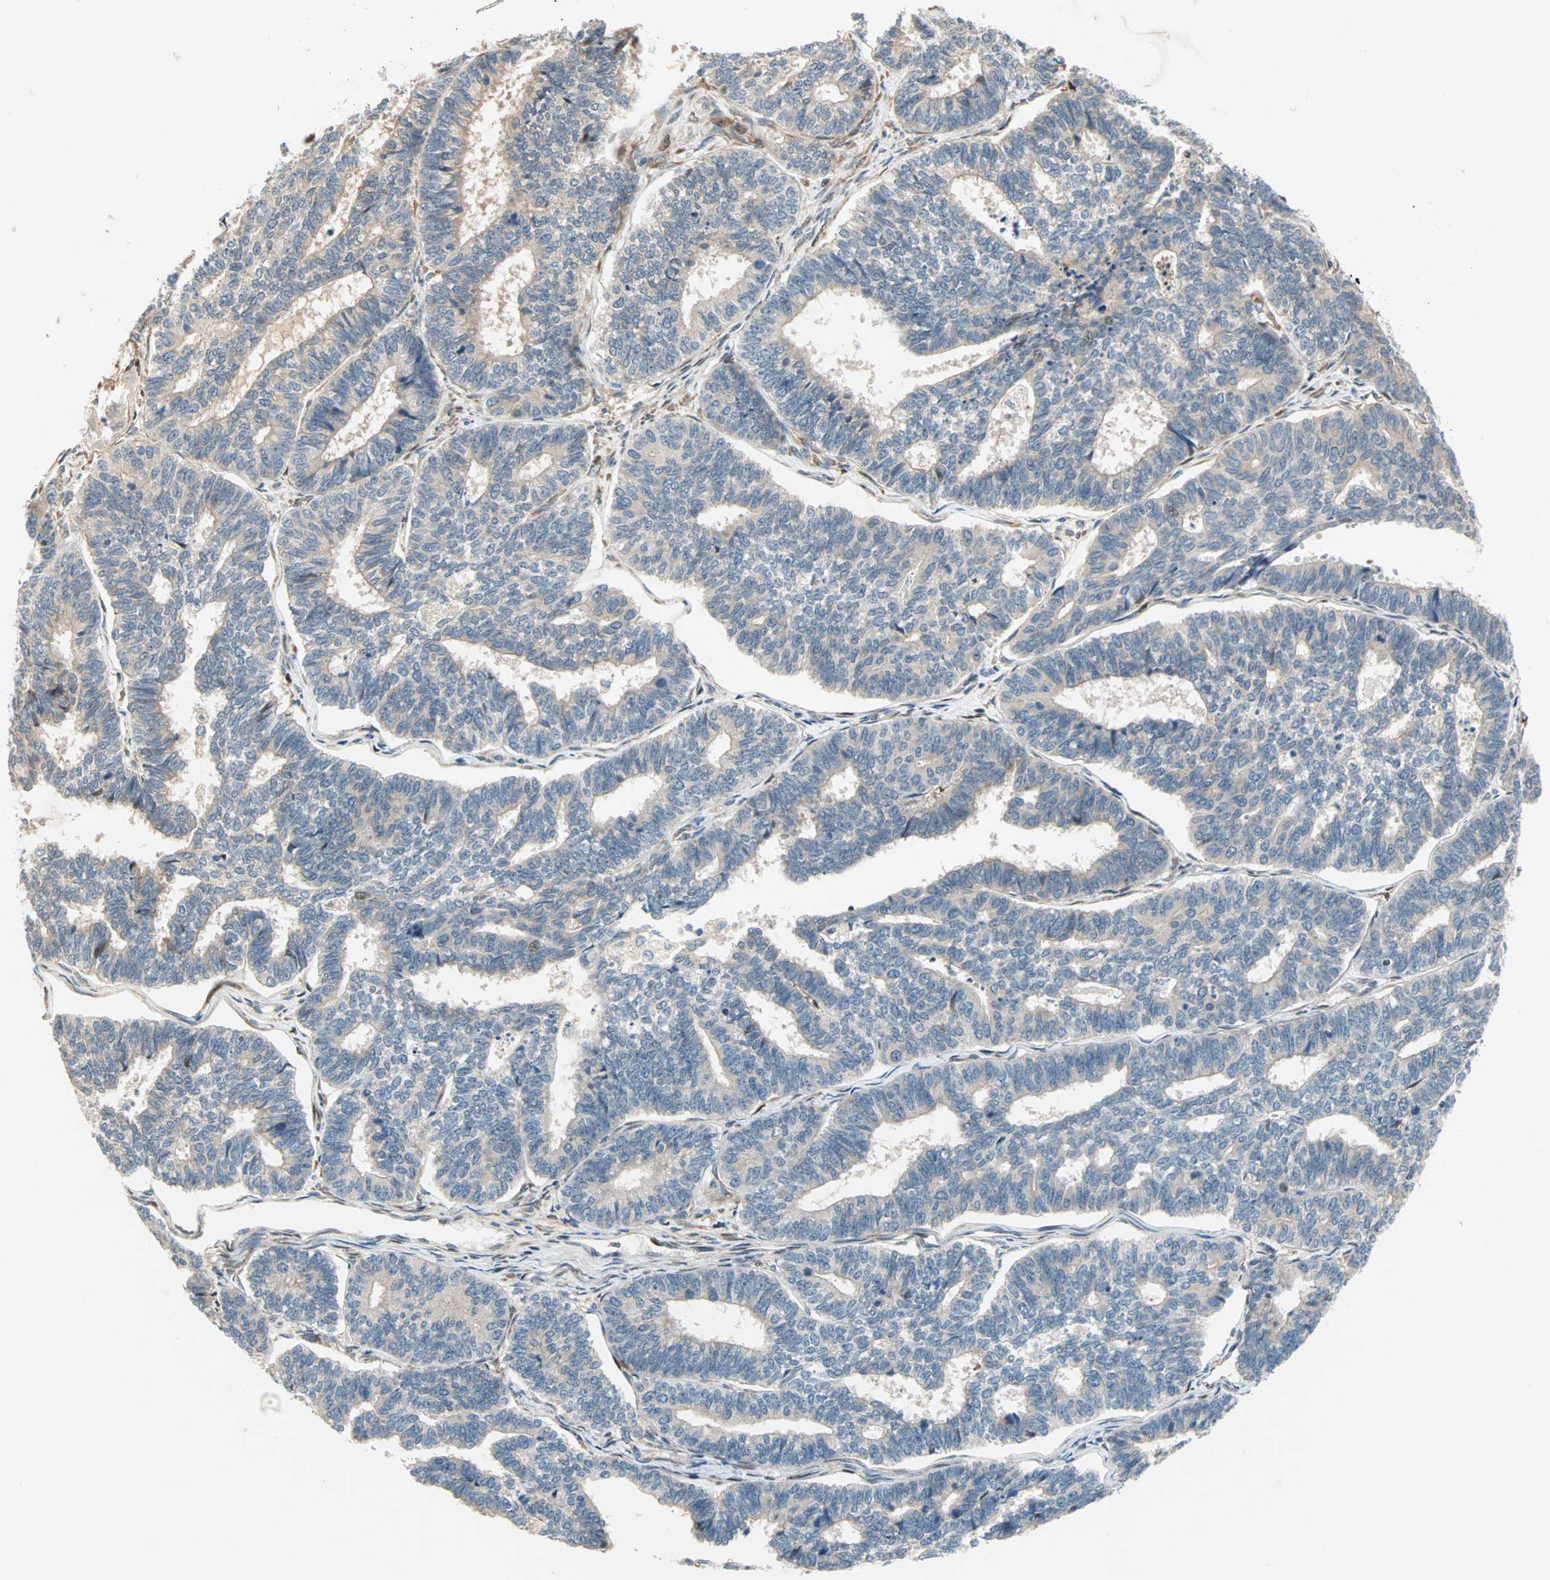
{"staining": {"intensity": "weak", "quantity": ">75%", "location": "cytoplasmic/membranous"}, "tissue": "endometrial cancer", "cell_type": "Tumor cells", "image_type": "cancer", "snomed": [{"axis": "morphology", "description": "Adenocarcinoma, NOS"}, {"axis": "topography", "description": "Endometrium"}], "caption": "Endometrial cancer (adenocarcinoma) stained for a protein displays weak cytoplasmic/membranous positivity in tumor cells.", "gene": "HECW1", "patient": {"sex": "female", "age": 70}}